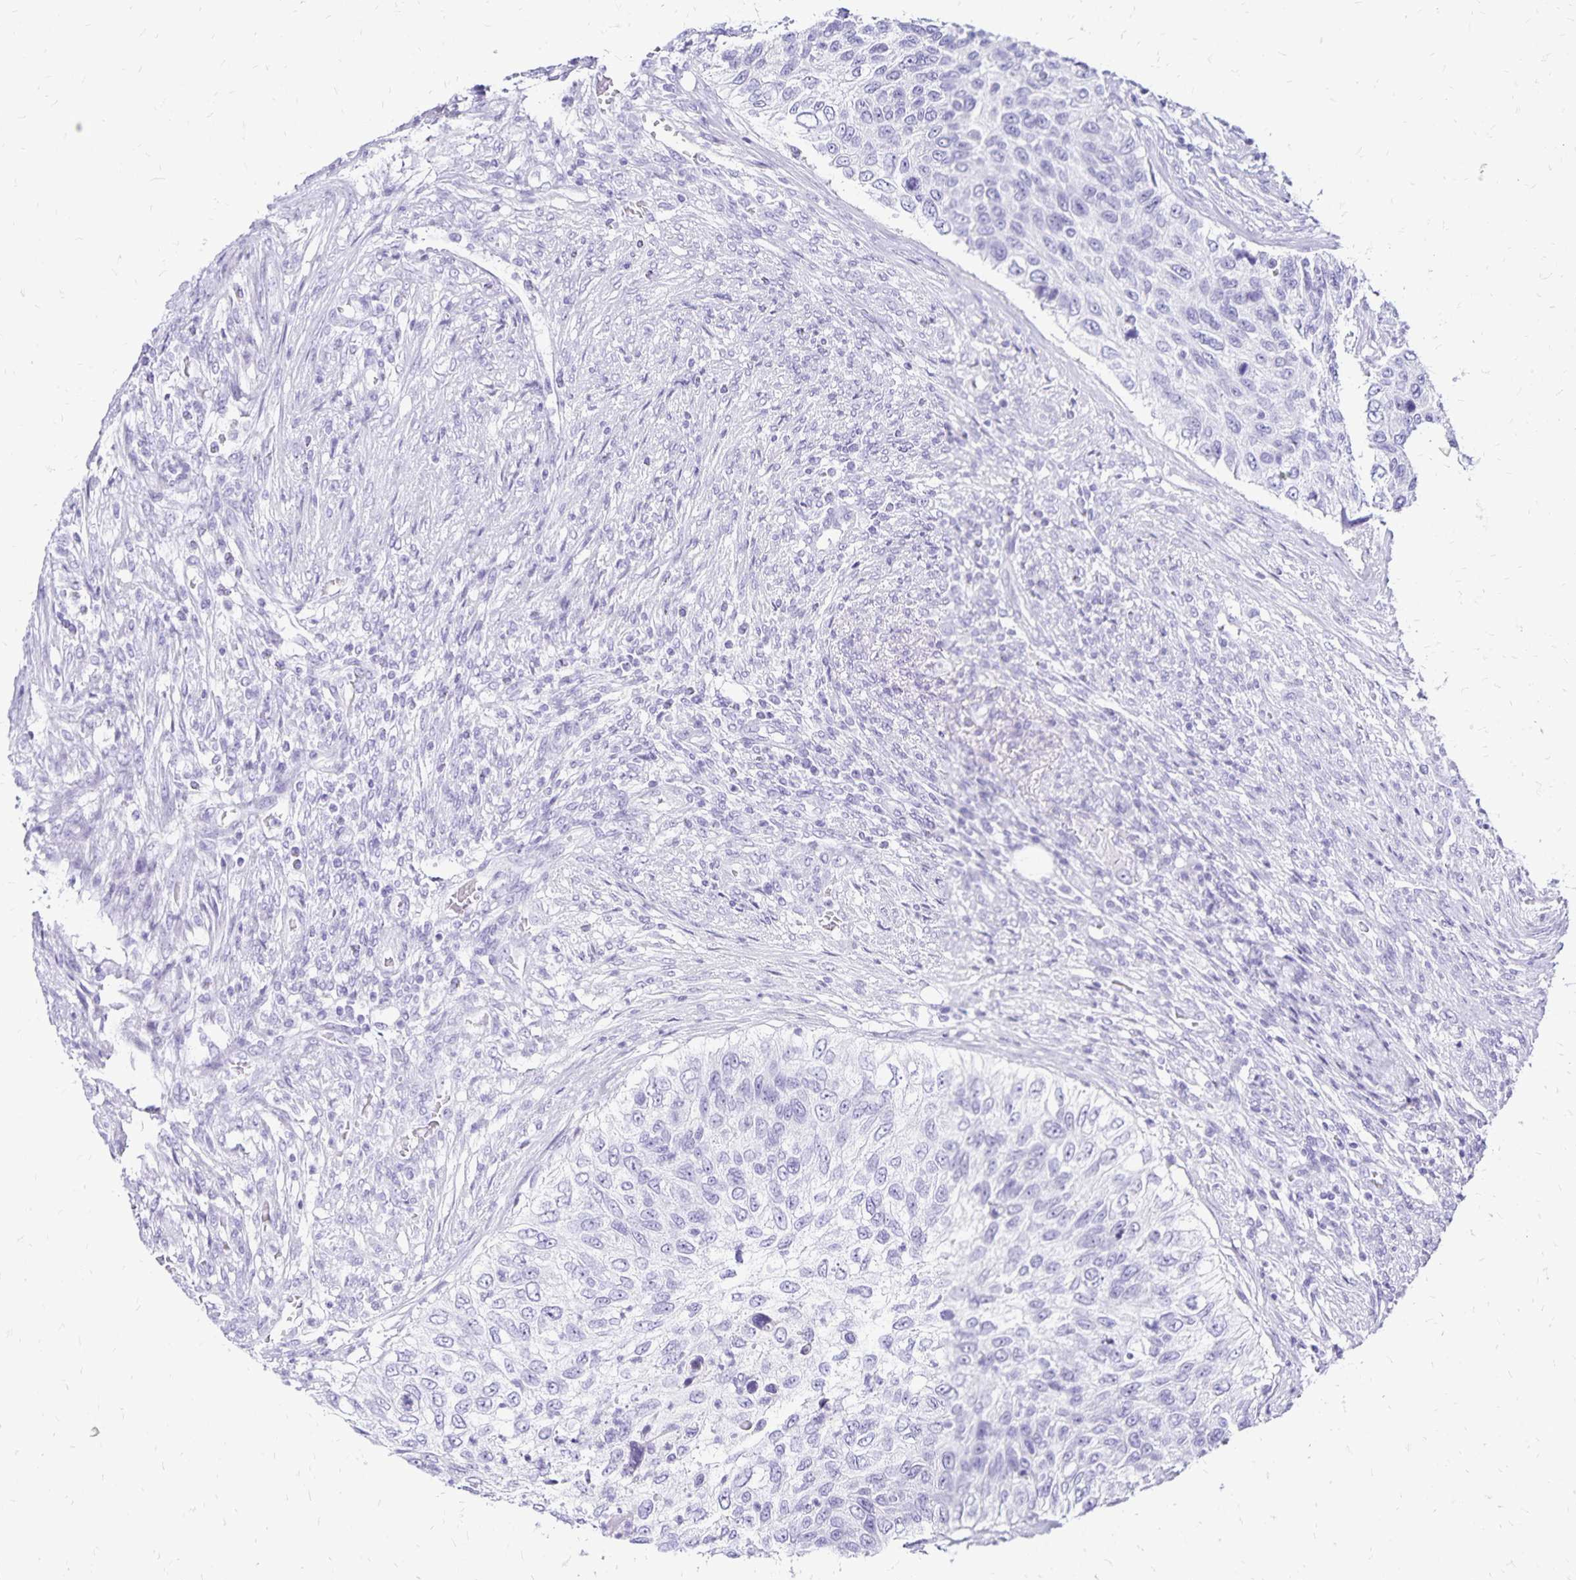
{"staining": {"intensity": "negative", "quantity": "none", "location": "none"}, "tissue": "urothelial cancer", "cell_type": "Tumor cells", "image_type": "cancer", "snomed": [{"axis": "morphology", "description": "Urothelial carcinoma, High grade"}, {"axis": "topography", "description": "Urinary bladder"}], "caption": "DAB (3,3'-diaminobenzidine) immunohistochemical staining of high-grade urothelial carcinoma shows no significant expression in tumor cells.", "gene": "LIN28B", "patient": {"sex": "female", "age": 60}}